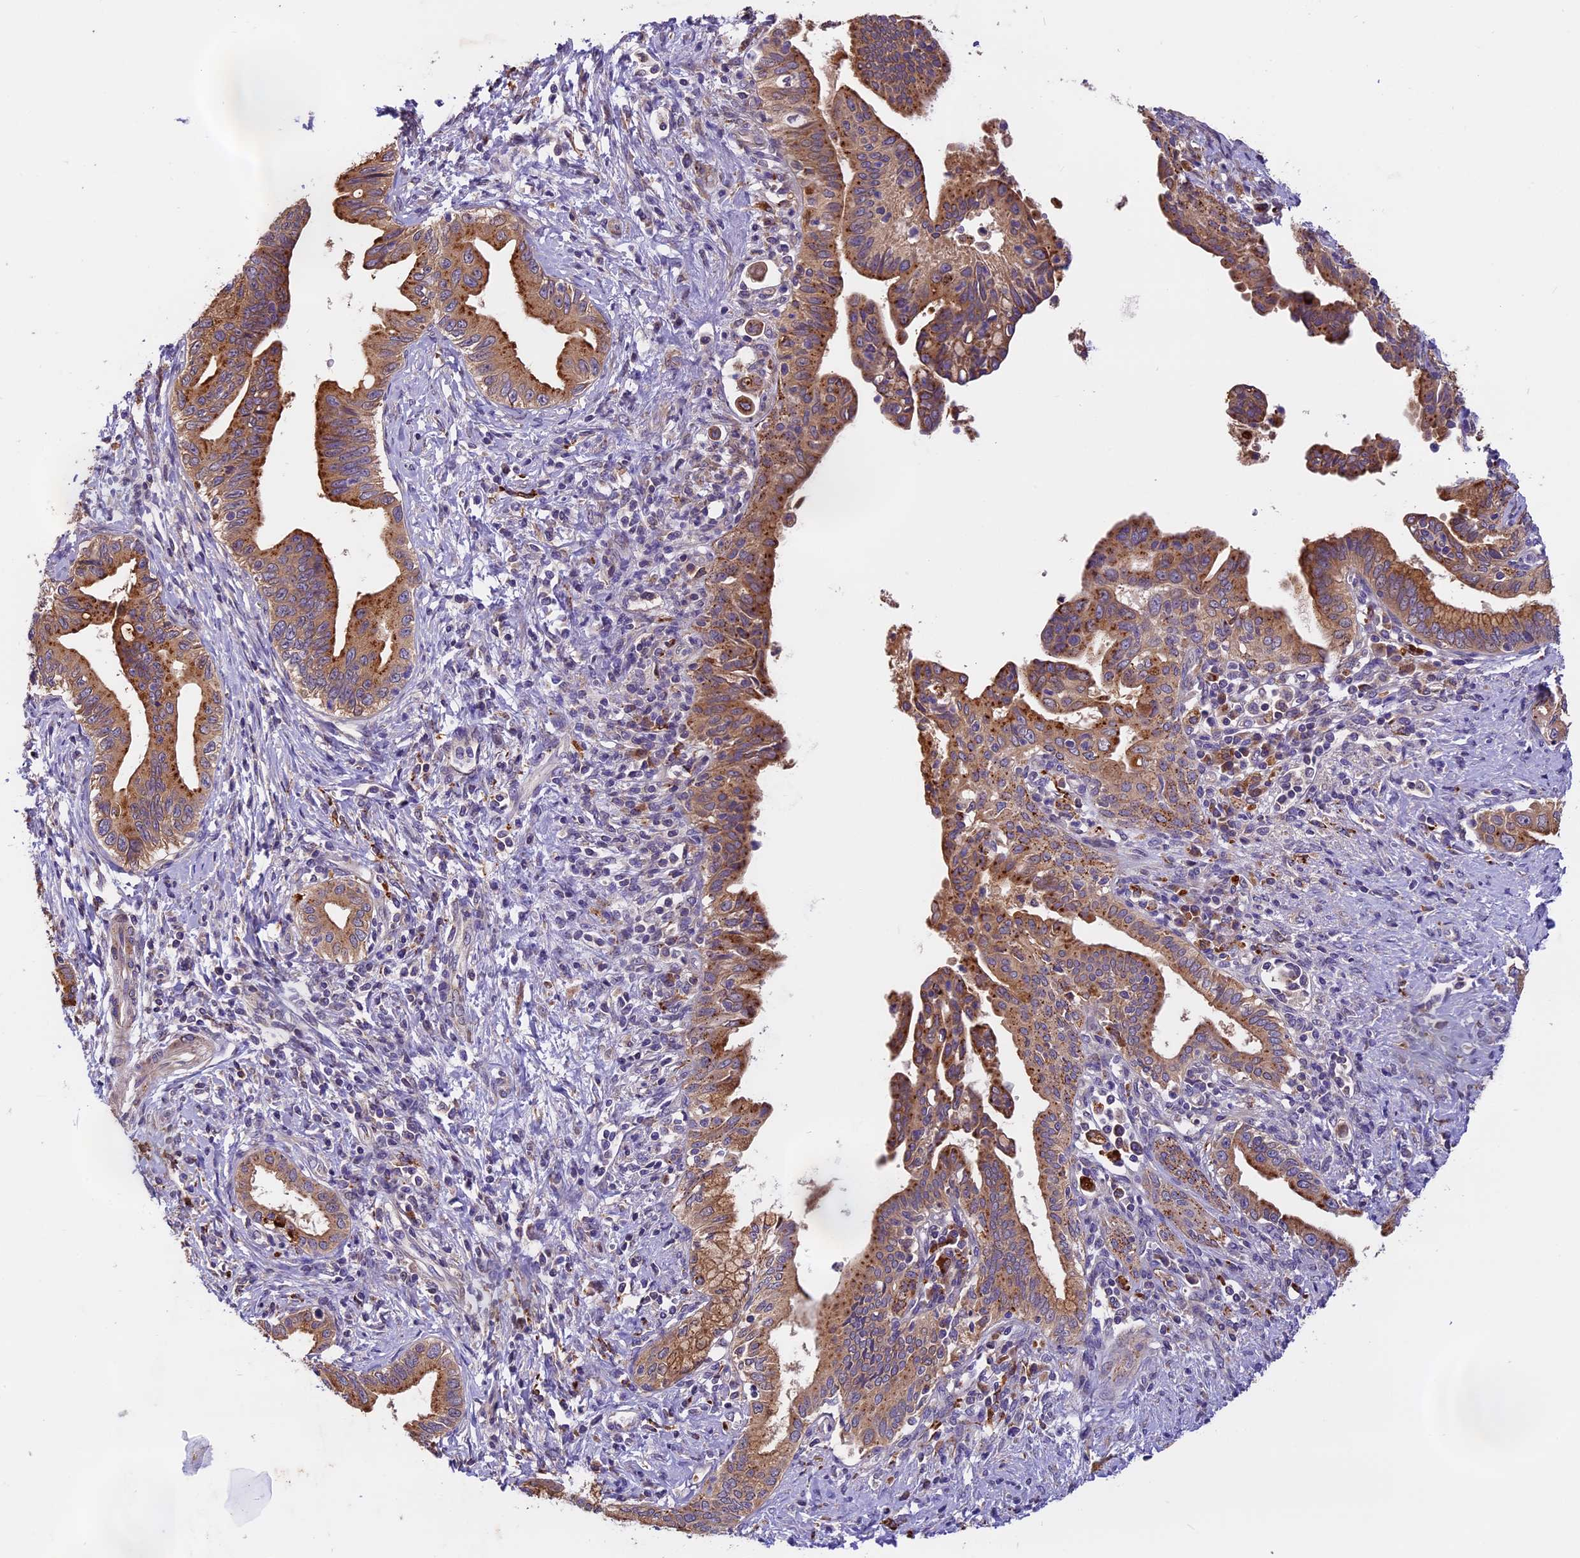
{"staining": {"intensity": "moderate", "quantity": ">75%", "location": "cytoplasmic/membranous"}, "tissue": "pancreatic cancer", "cell_type": "Tumor cells", "image_type": "cancer", "snomed": [{"axis": "morphology", "description": "Adenocarcinoma, NOS"}, {"axis": "topography", "description": "Pancreas"}], "caption": "Protein expression analysis of human pancreatic cancer reveals moderate cytoplasmic/membranous expression in about >75% of tumor cells.", "gene": "COPE", "patient": {"sex": "female", "age": 55}}